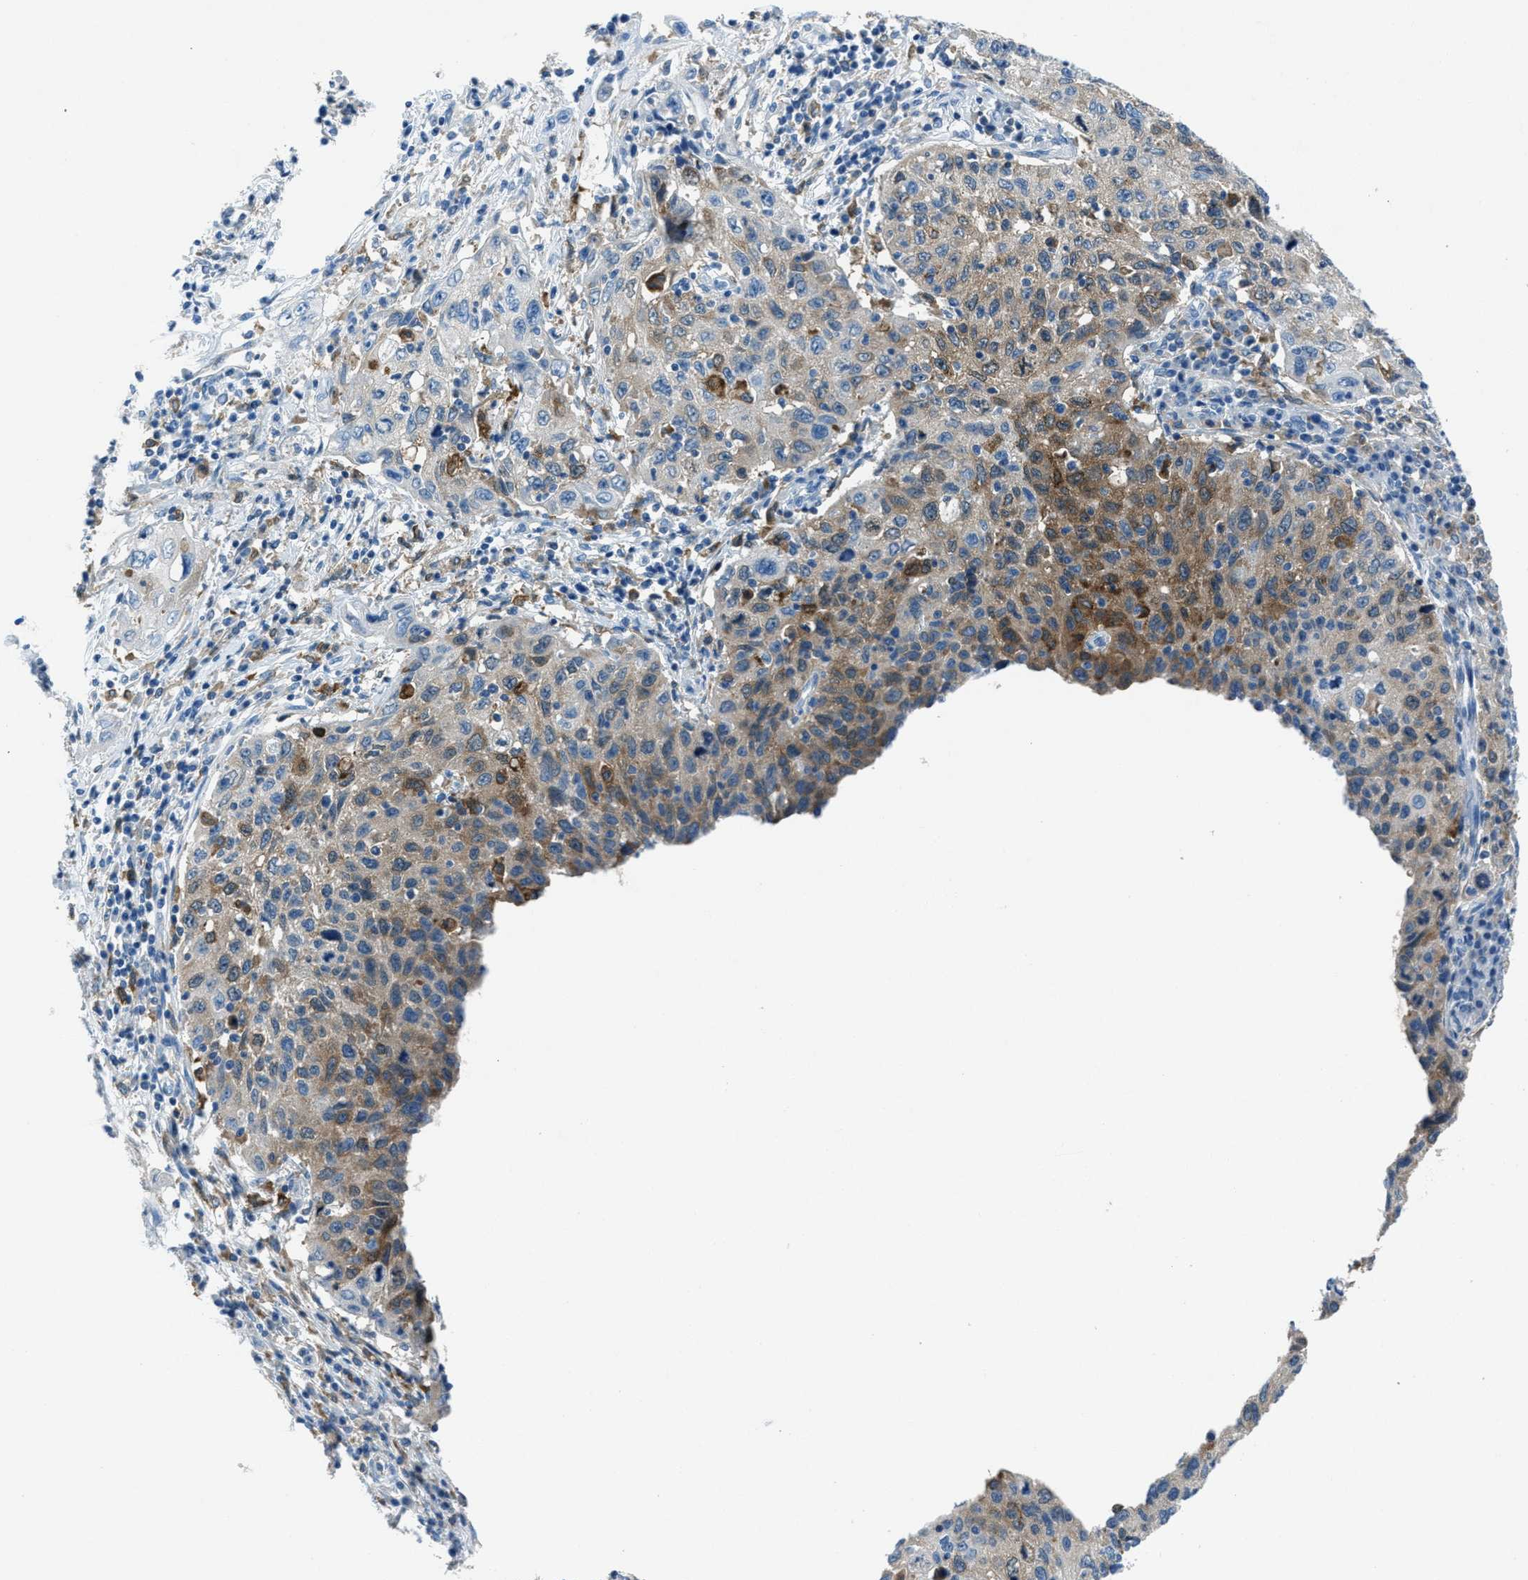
{"staining": {"intensity": "moderate", "quantity": ">75%", "location": "cytoplasmic/membranous"}, "tissue": "cervical cancer", "cell_type": "Tumor cells", "image_type": "cancer", "snomed": [{"axis": "morphology", "description": "Squamous cell carcinoma, NOS"}, {"axis": "topography", "description": "Cervix"}], "caption": "Immunohistochemistry (DAB (3,3'-diaminobenzidine)) staining of squamous cell carcinoma (cervical) displays moderate cytoplasmic/membranous protein expression in approximately >75% of tumor cells.", "gene": "MATCAP2", "patient": {"sex": "female", "age": 53}}